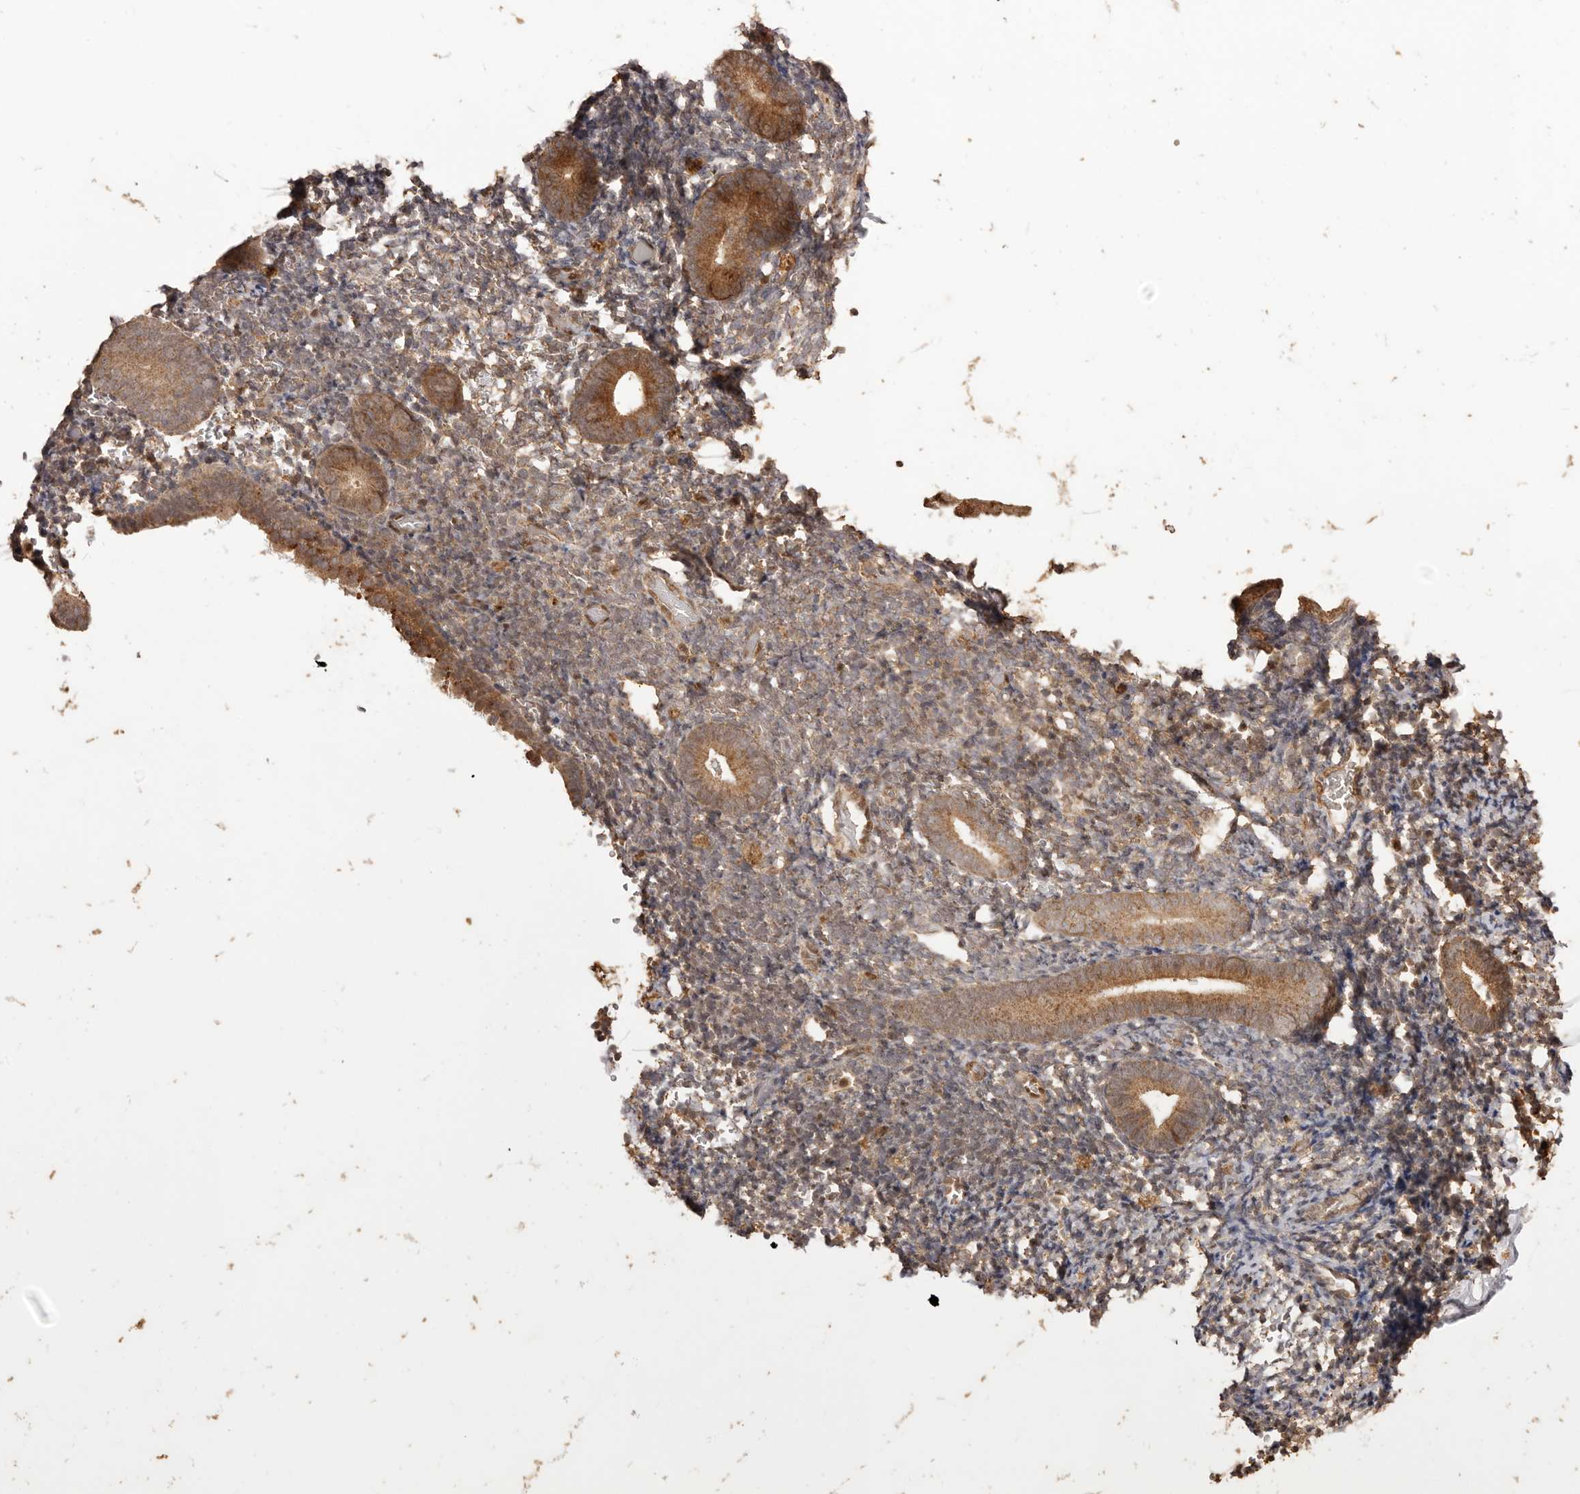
{"staining": {"intensity": "moderate", "quantity": ">75%", "location": "cytoplasmic/membranous"}, "tissue": "endometrium", "cell_type": "Cells in endometrial stroma", "image_type": "normal", "snomed": [{"axis": "morphology", "description": "Normal tissue, NOS"}, {"axis": "topography", "description": "Endometrium"}], "caption": "IHC staining of benign endometrium, which reveals medium levels of moderate cytoplasmic/membranous positivity in approximately >75% of cells in endometrial stroma indicating moderate cytoplasmic/membranous protein staining. The staining was performed using DAB (brown) for protein detection and nuclei were counterstained in hematoxylin (blue).", "gene": "UBR2", "patient": {"sex": "female", "age": 51}}